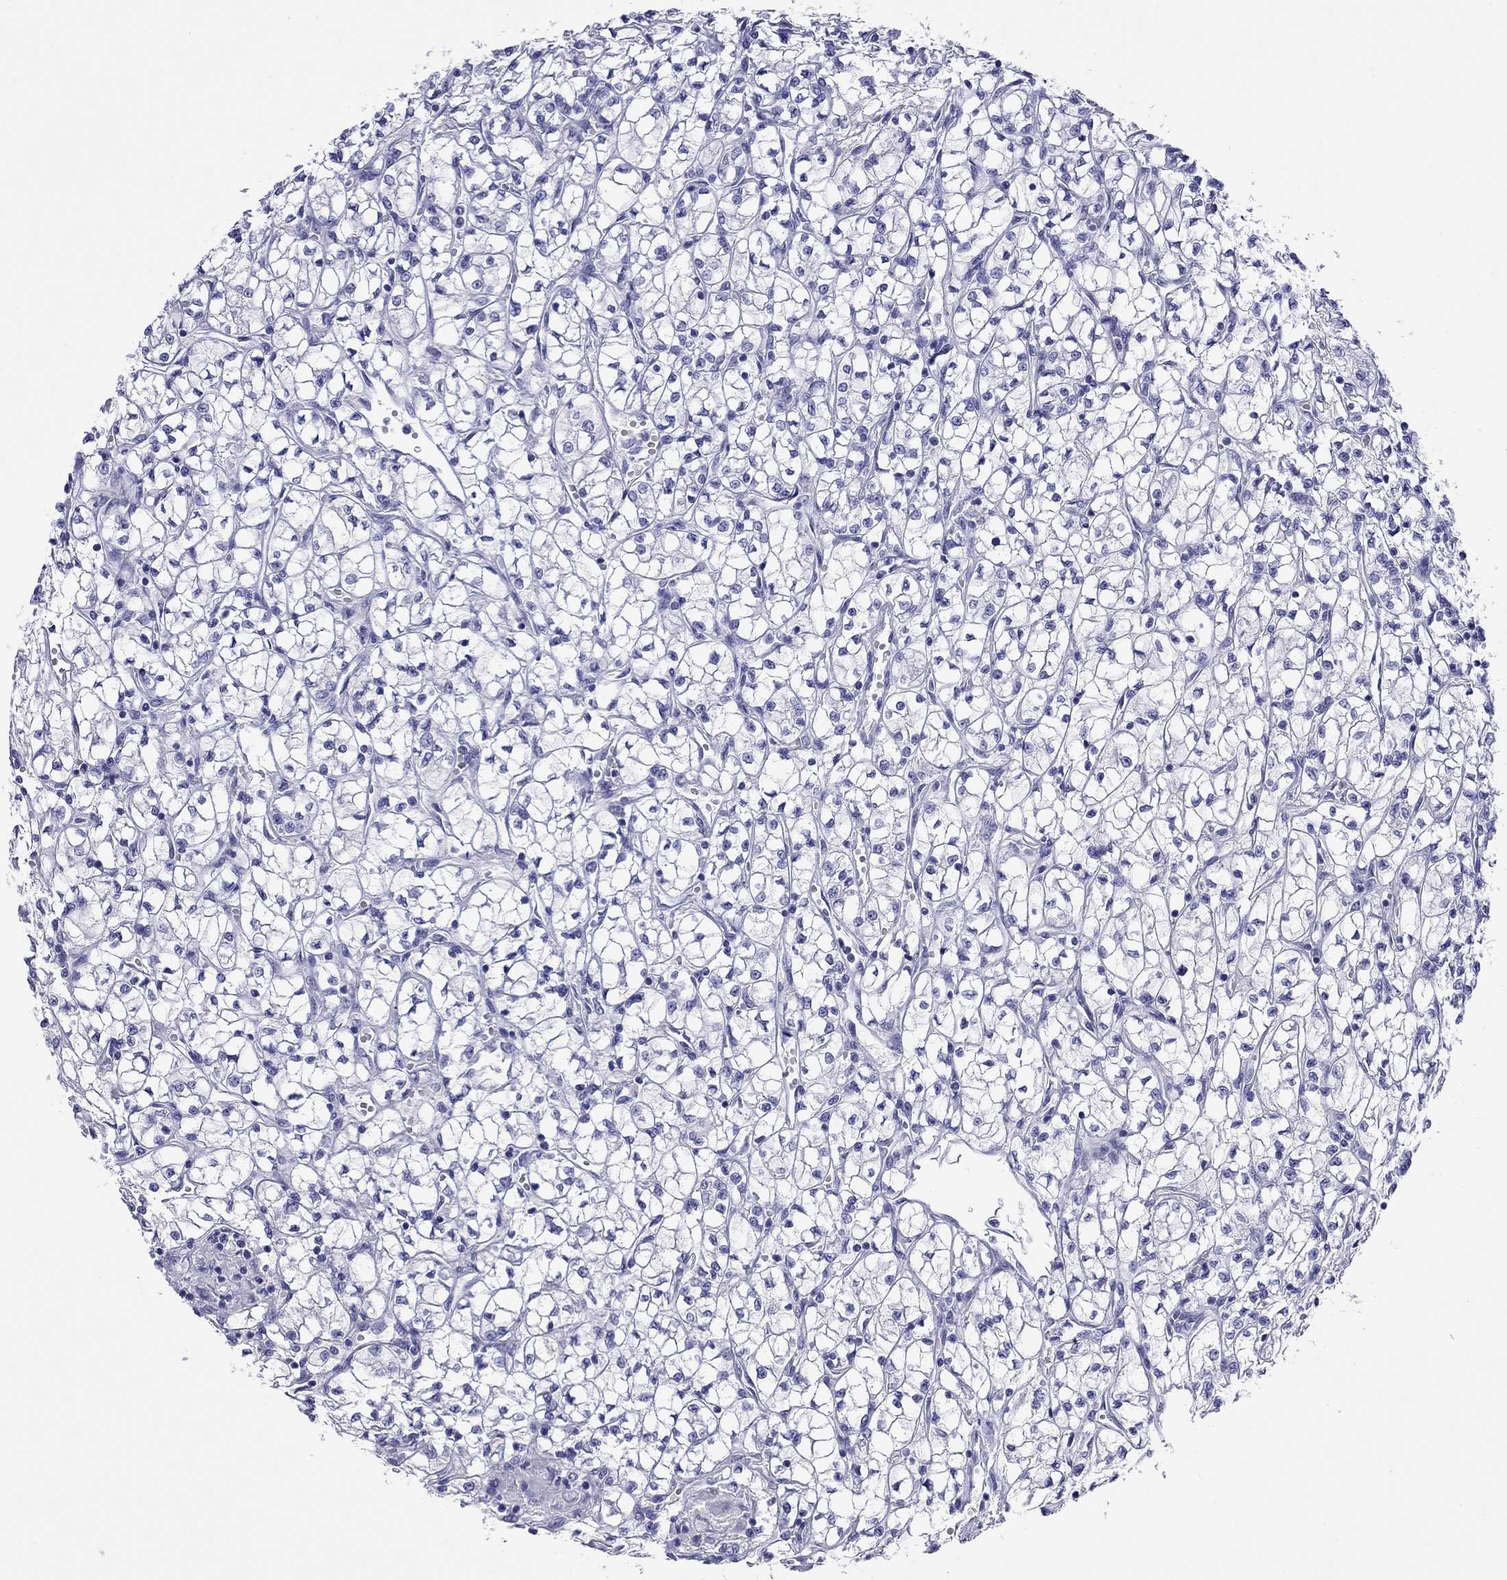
{"staining": {"intensity": "negative", "quantity": "none", "location": "none"}, "tissue": "renal cancer", "cell_type": "Tumor cells", "image_type": "cancer", "snomed": [{"axis": "morphology", "description": "Adenocarcinoma, NOS"}, {"axis": "topography", "description": "Kidney"}], "caption": "A high-resolution micrograph shows IHC staining of renal adenocarcinoma, which displays no significant expression in tumor cells.", "gene": "FIGLA", "patient": {"sex": "female", "age": 64}}